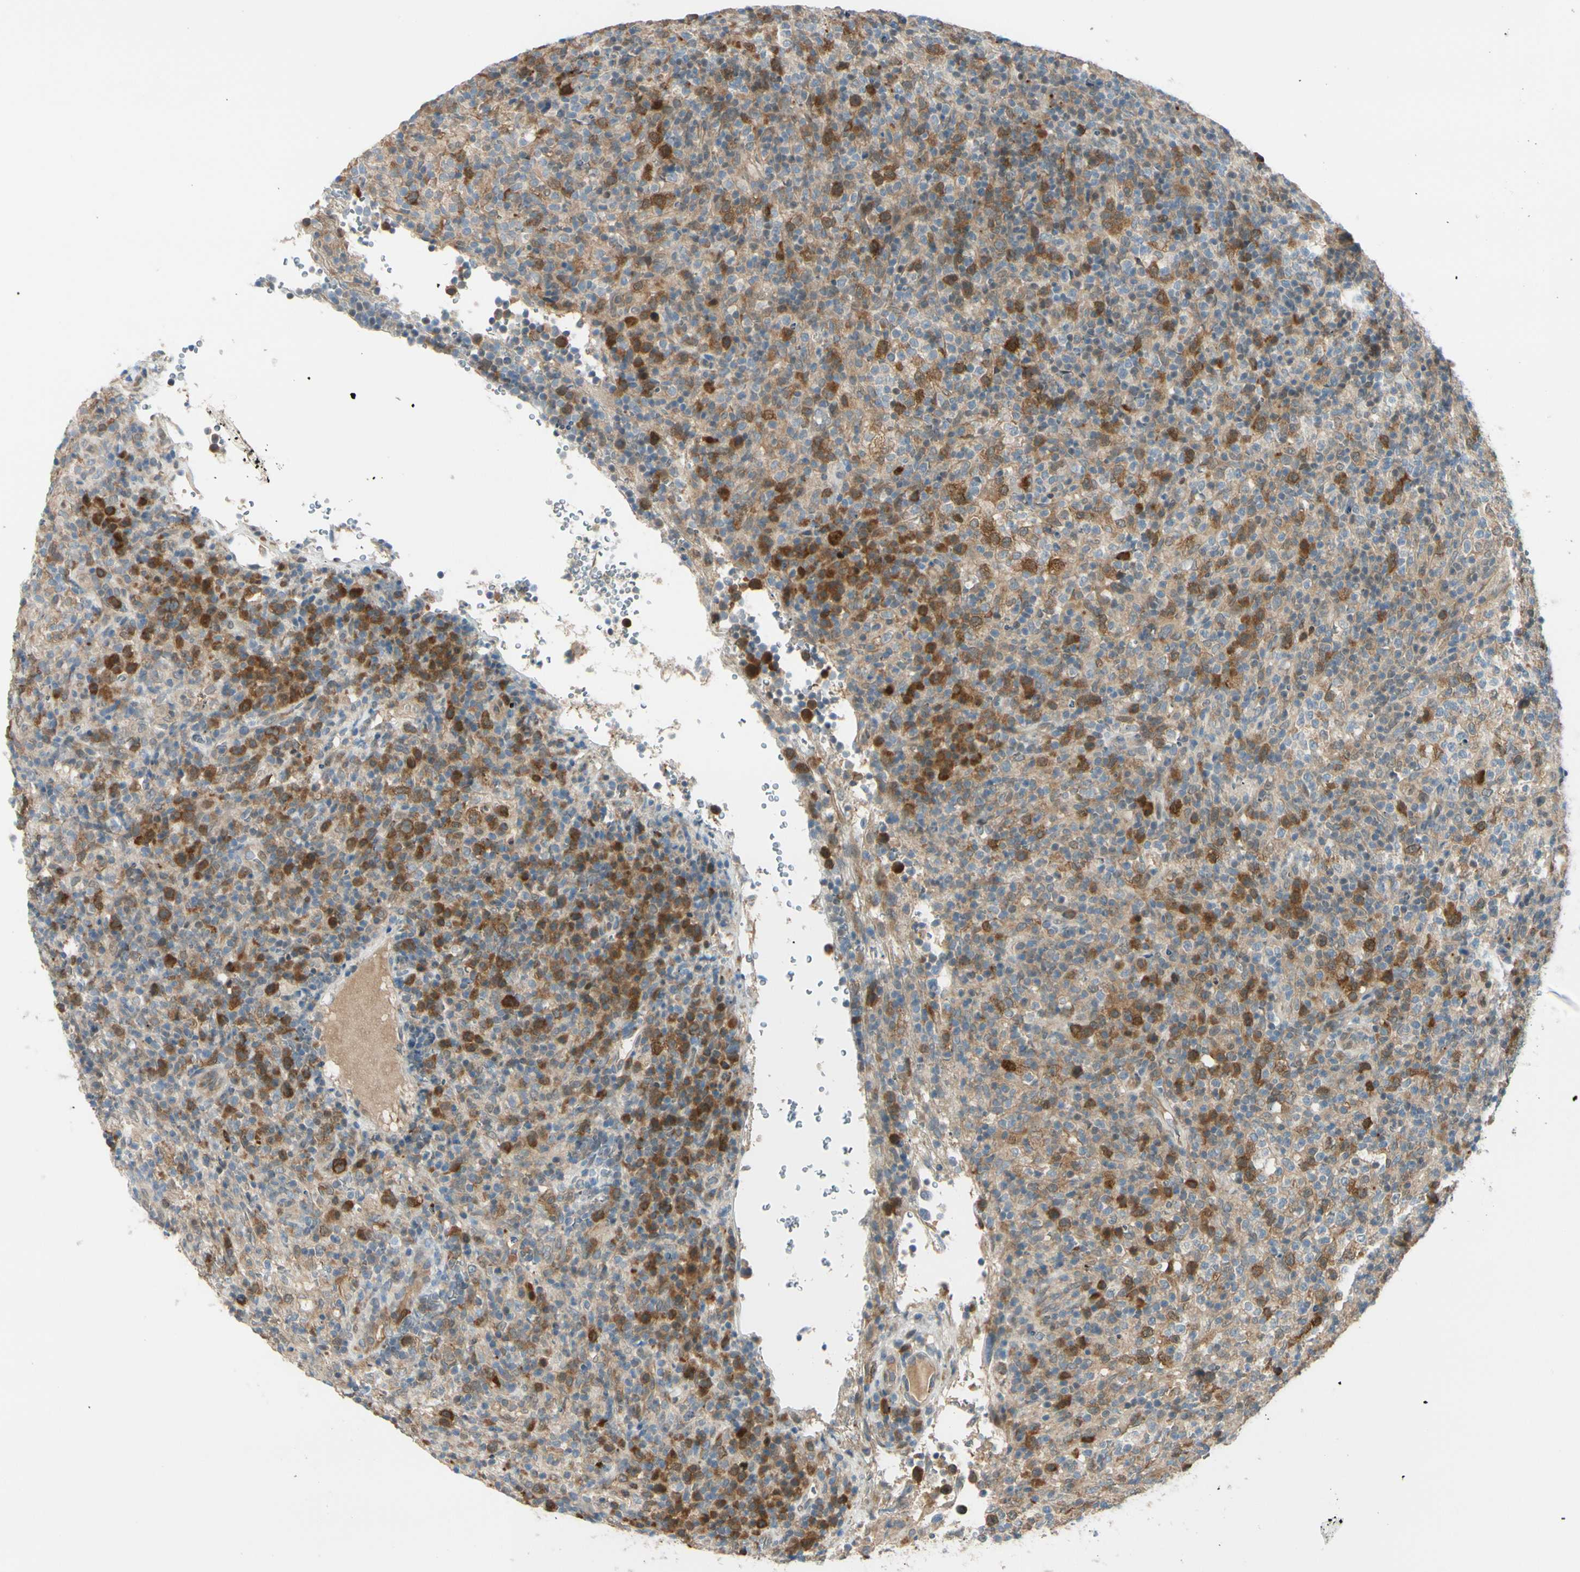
{"staining": {"intensity": "strong", "quantity": "25%-75%", "location": "cytoplasmic/membranous"}, "tissue": "lymphoma", "cell_type": "Tumor cells", "image_type": "cancer", "snomed": [{"axis": "morphology", "description": "Malignant lymphoma, non-Hodgkin's type, High grade"}, {"axis": "topography", "description": "Lymph node"}], "caption": "A brown stain shows strong cytoplasmic/membranous staining of a protein in human lymphoma tumor cells.", "gene": "PTTG1", "patient": {"sex": "female", "age": 76}}